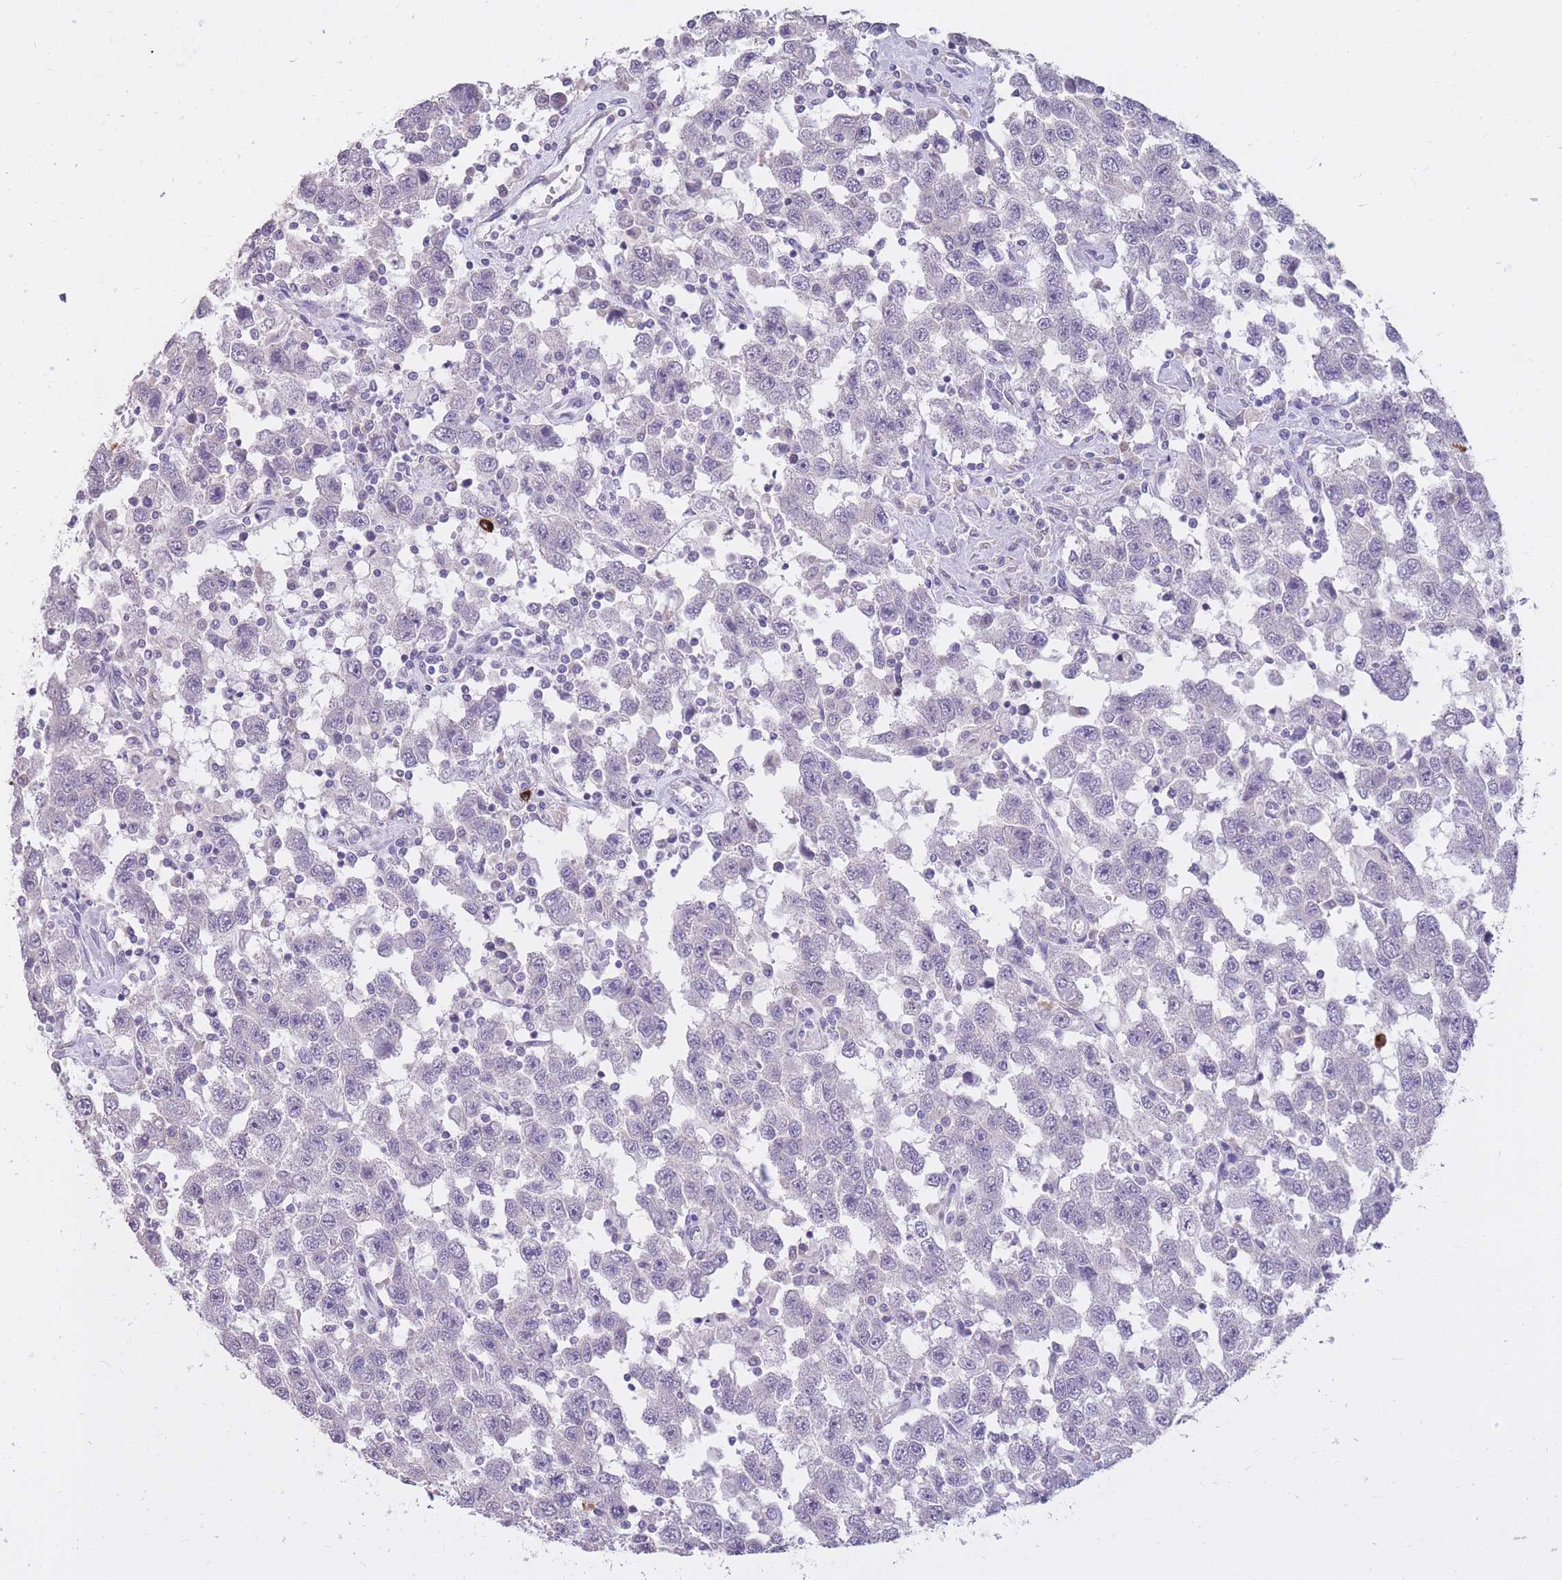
{"staining": {"intensity": "negative", "quantity": "none", "location": "none"}, "tissue": "testis cancer", "cell_type": "Tumor cells", "image_type": "cancer", "snomed": [{"axis": "morphology", "description": "Seminoma, NOS"}, {"axis": "topography", "description": "Testis"}], "caption": "This is a micrograph of immunohistochemistry (IHC) staining of testis seminoma, which shows no positivity in tumor cells.", "gene": "RNF170", "patient": {"sex": "male", "age": 41}}